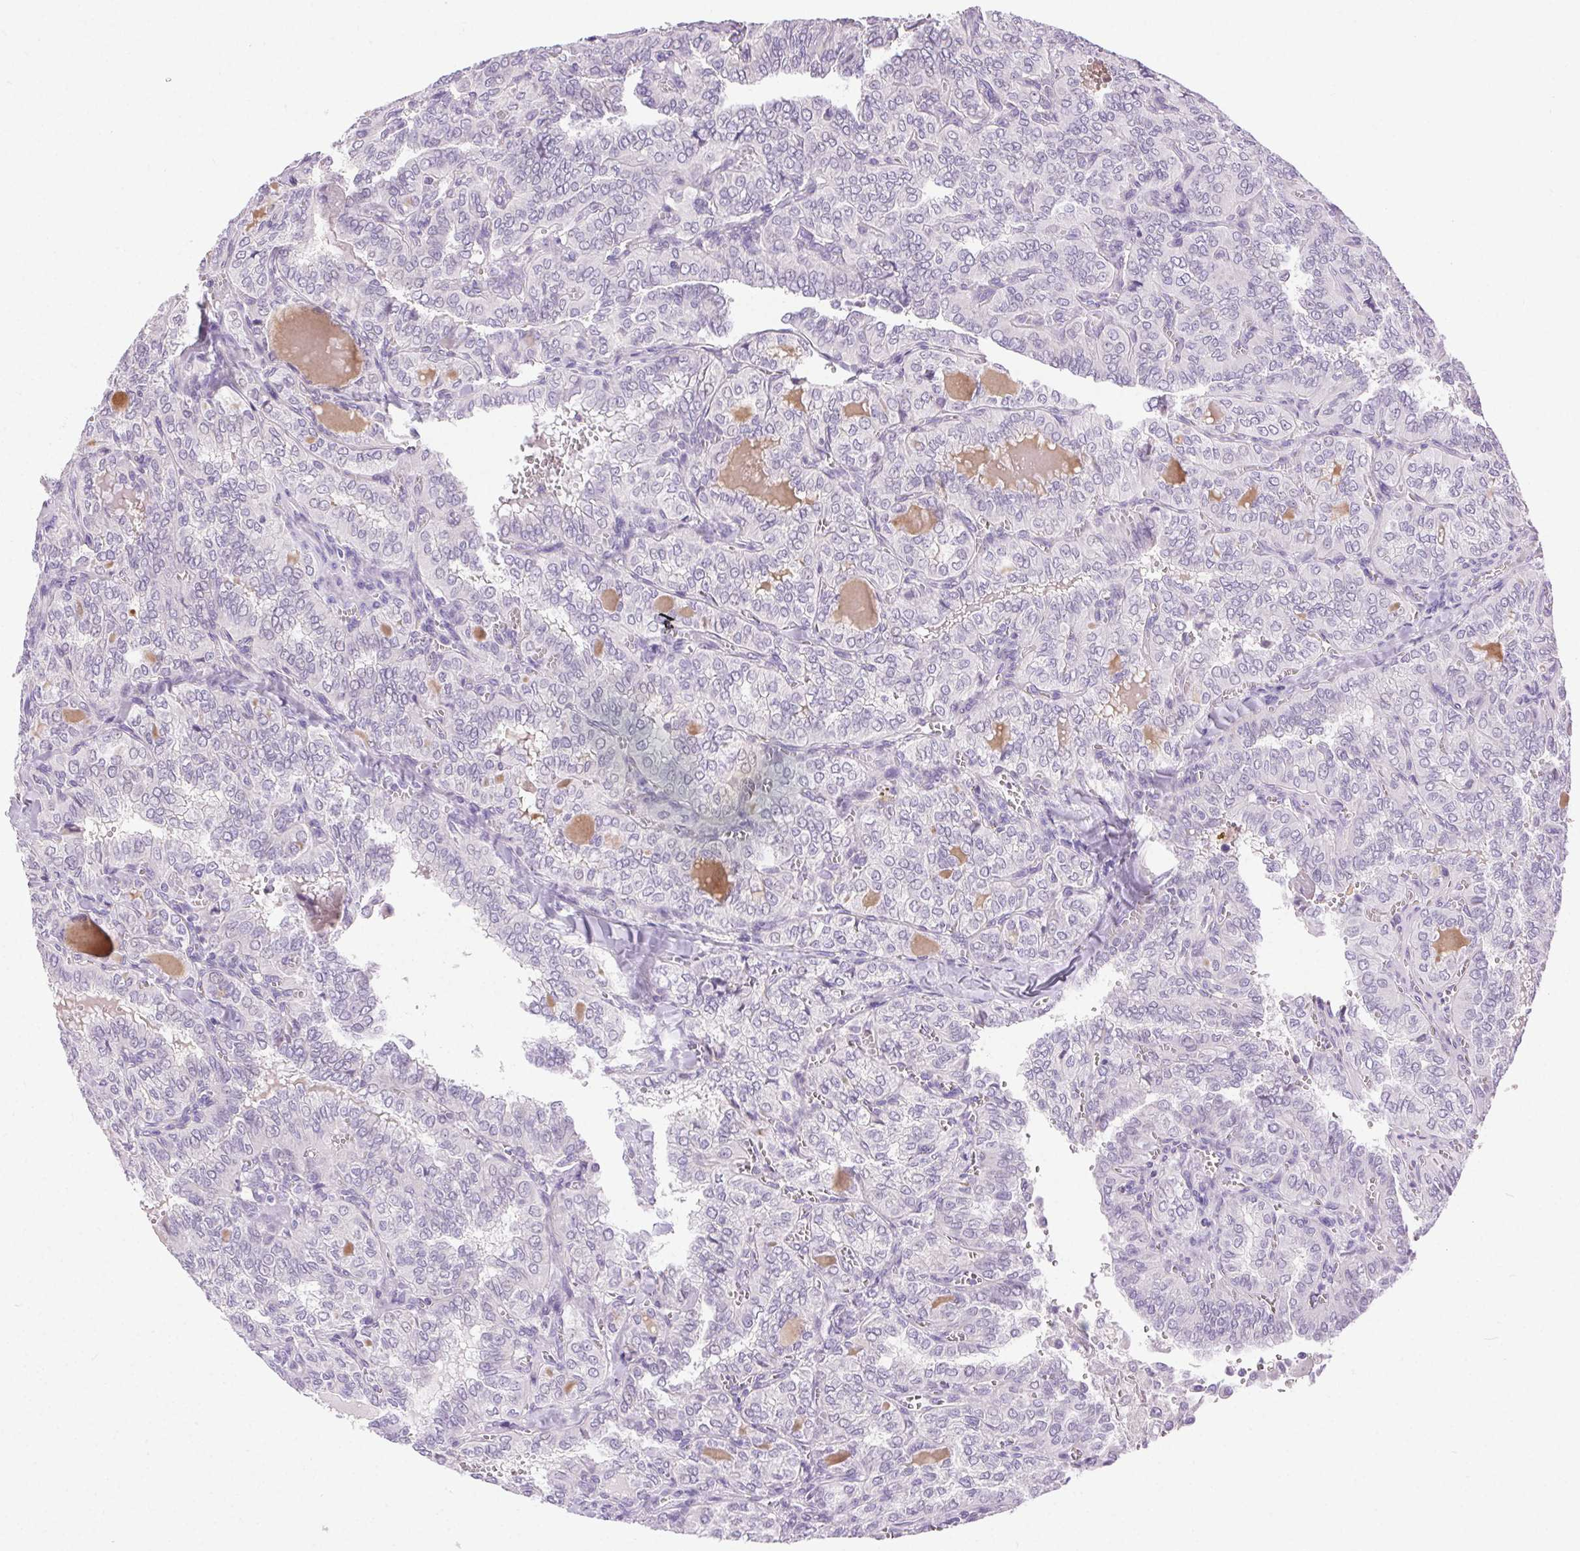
{"staining": {"intensity": "negative", "quantity": "none", "location": "none"}, "tissue": "thyroid cancer", "cell_type": "Tumor cells", "image_type": "cancer", "snomed": [{"axis": "morphology", "description": "Papillary adenocarcinoma, NOS"}, {"axis": "topography", "description": "Thyroid gland"}], "caption": "Thyroid papillary adenocarcinoma was stained to show a protein in brown. There is no significant expression in tumor cells.", "gene": "SYT11", "patient": {"sex": "female", "age": 41}}